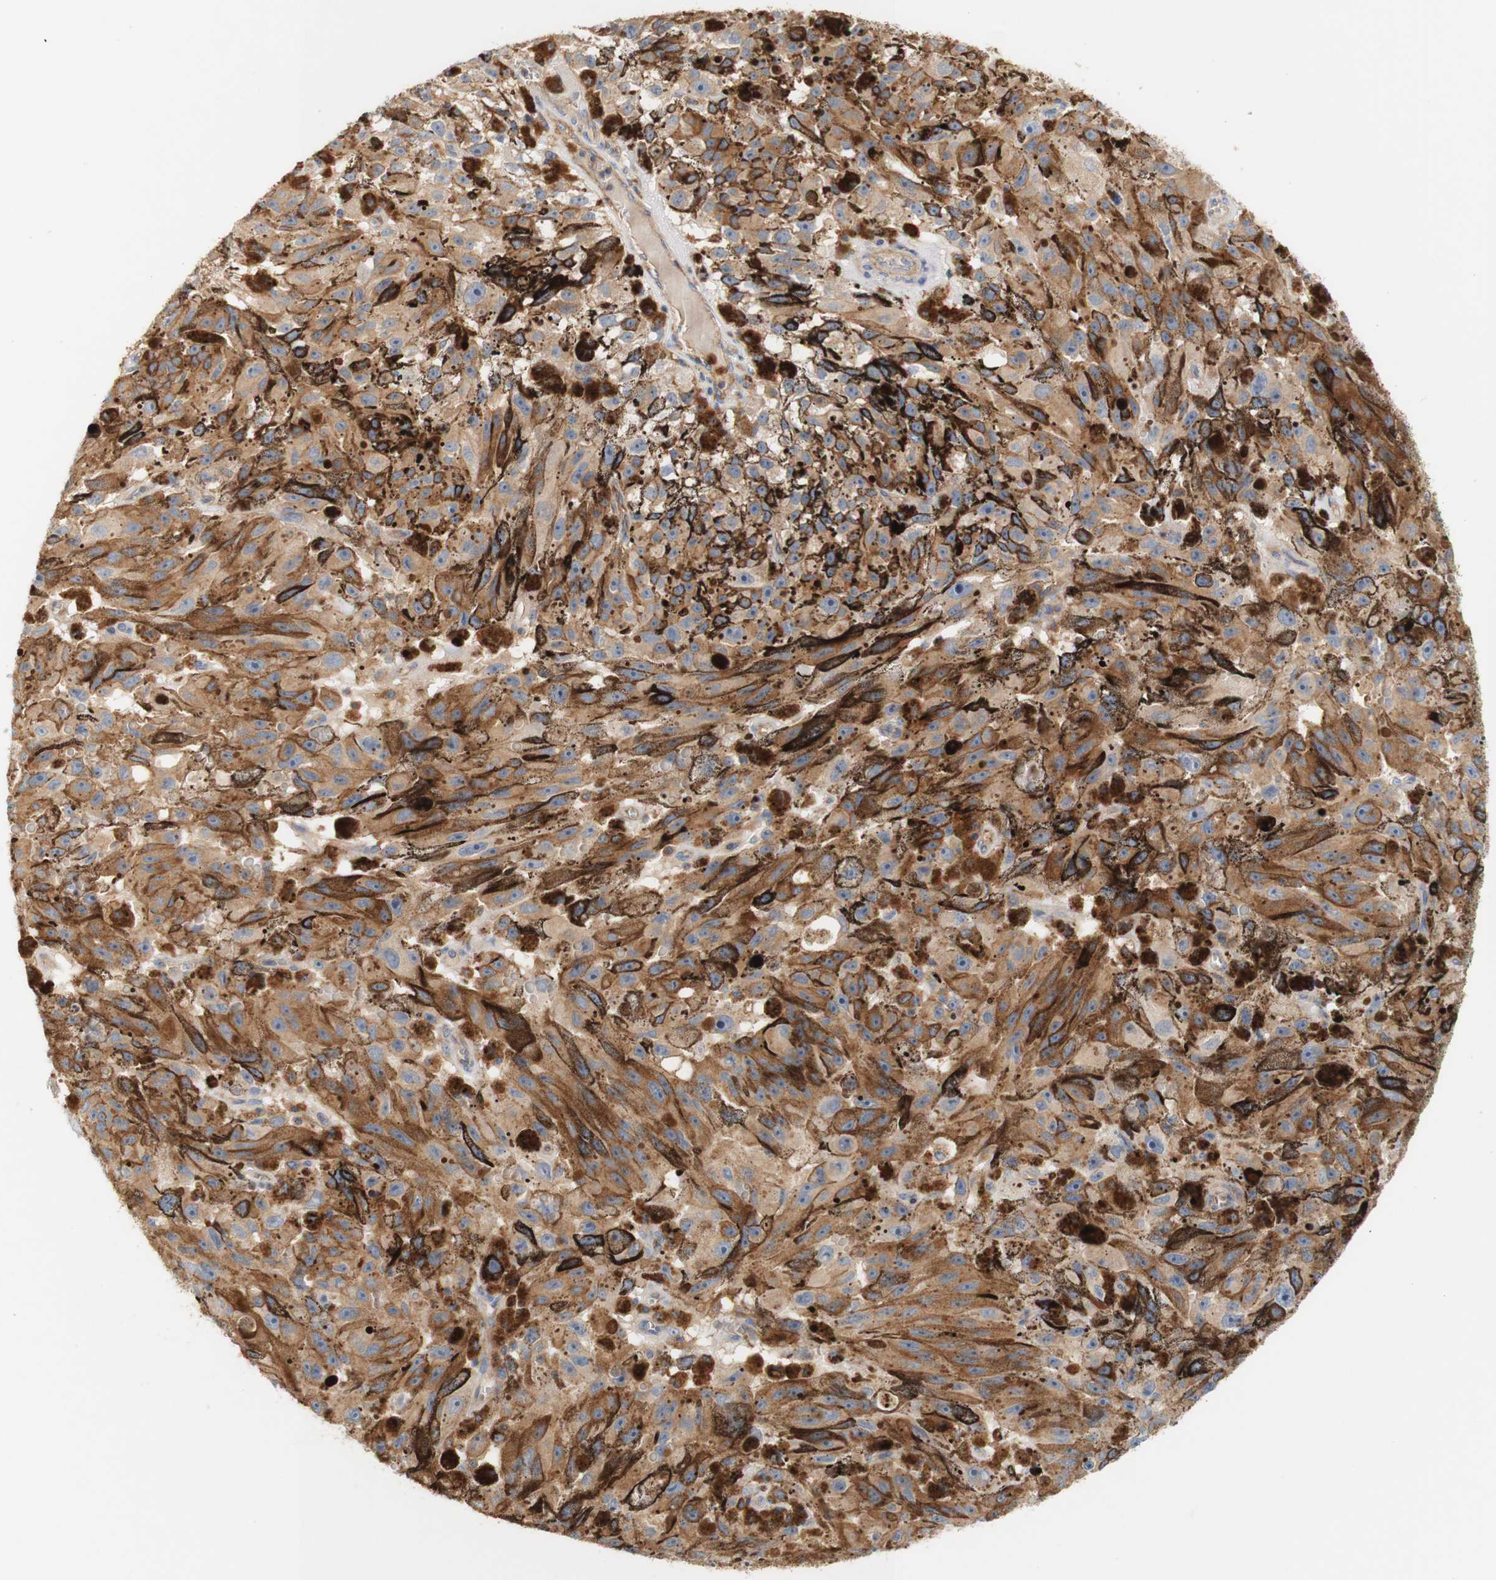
{"staining": {"intensity": "moderate", "quantity": ">75%", "location": "cytoplasmic/membranous"}, "tissue": "melanoma", "cell_type": "Tumor cells", "image_type": "cancer", "snomed": [{"axis": "morphology", "description": "Malignant melanoma, NOS"}, {"axis": "topography", "description": "Skin"}], "caption": "Immunohistochemistry (DAB) staining of human malignant melanoma reveals moderate cytoplasmic/membranous protein positivity in about >75% of tumor cells. Using DAB (3,3'-diaminobenzidine) (brown) and hematoxylin (blue) stains, captured at high magnification using brightfield microscopy.", "gene": "PCDH7", "patient": {"sex": "female", "age": 104}}